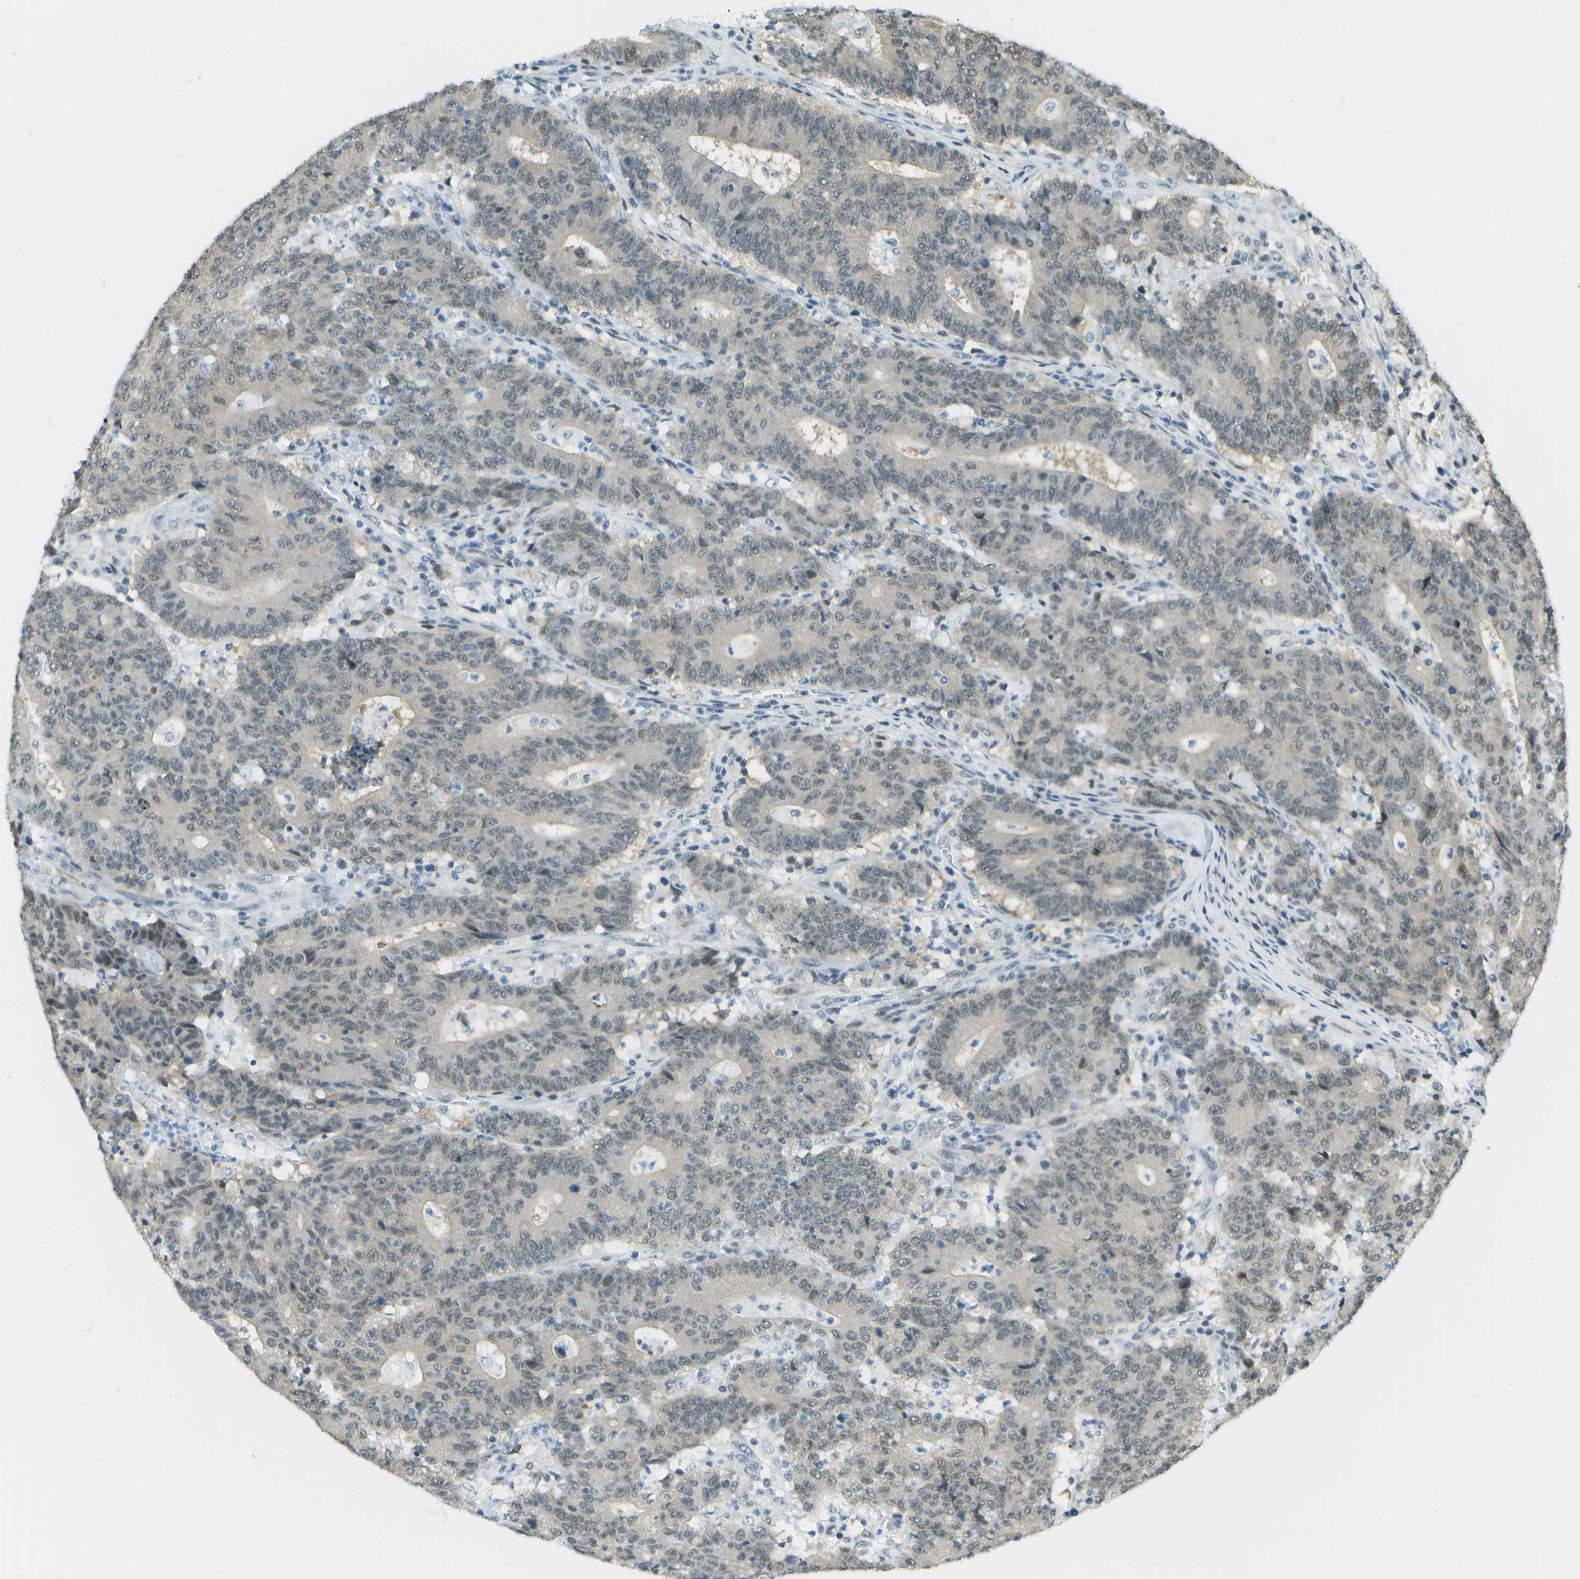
{"staining": {"intensity": "weak", "quantity": "<25%", "location": "nuclear"}, "tissue": "colorectal cancer", "cell_type": "Tumor cells", "image_type": "cancer", "snomed": [{"axis": "morphology", "description": "Normal tissue, NOS"}, {"axis": "morphology", "description": "Adenocarcinoma, NOS"}, {"axis": "topography", "description": "Colon"}], "caption": "This is an immunohistochemistry image of human colorectal adenocarcinoma. There is no staining in tumor cells.", "gene": "NEK11", "patient": {"sex": "female", "age": 75}}